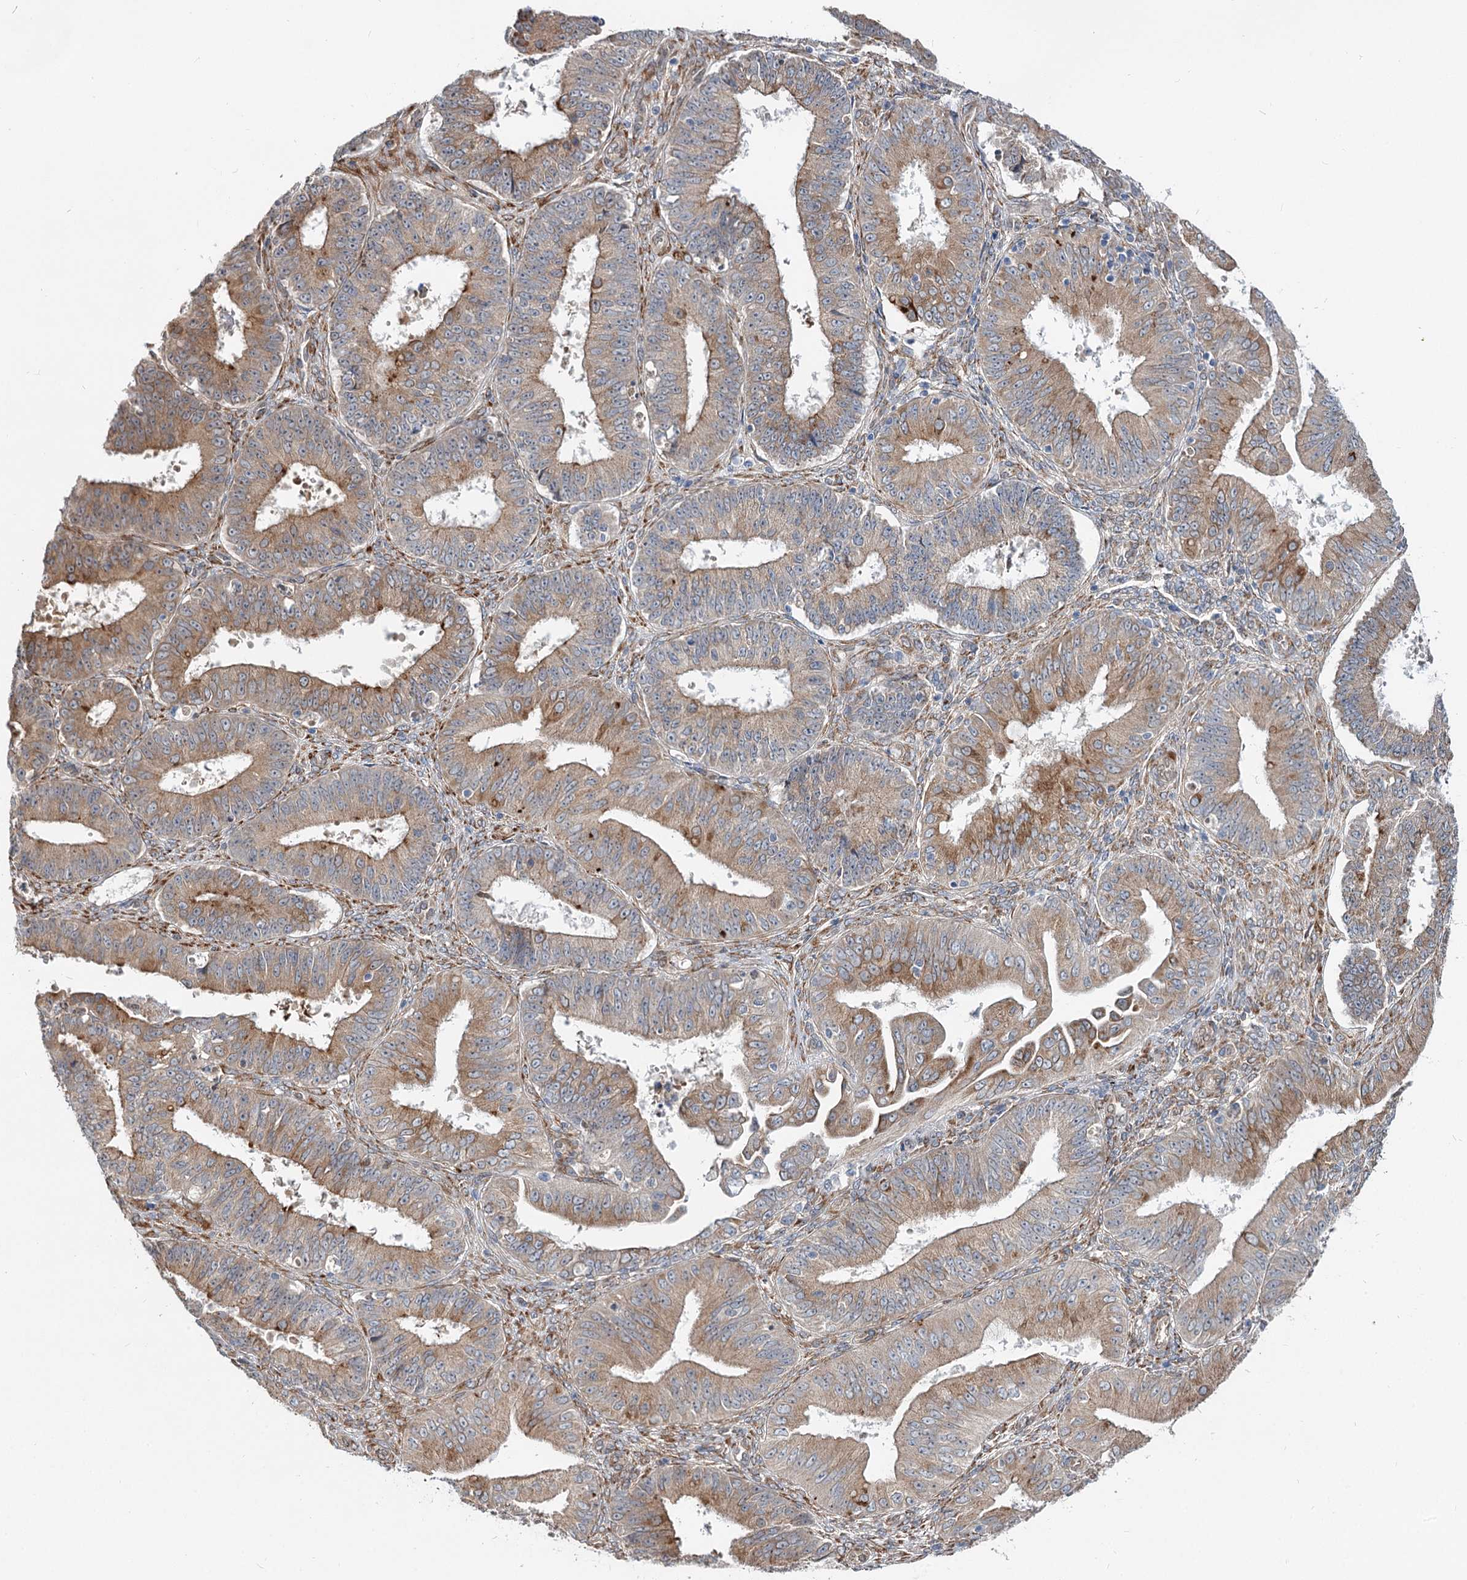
{"staining": {"intensity": "moderate", "quantity": ">75%", "location": "cytoplasmic/membranous"}, "tissue": "ovarian cancer", "cell_type": "Tumor cells", "image_type": "cancer", "snomed": [{"axis": "morphology", "description": "Carcinoma, endometroid"}, {"axis": "topography", "description": "Appendix"}, {"axis": "topography", "description": "Ovary"}], "caption": "DAB (3,3'-diaminobenzidine) immunohistochemical staining of human ovarian endometroid carcinoma reveals moderate cytoplasmic/membranous protein positivity in approximately >75% of tumor cells.", "gene": "SPART", "patient": {"sex": "female", "age": 42}}